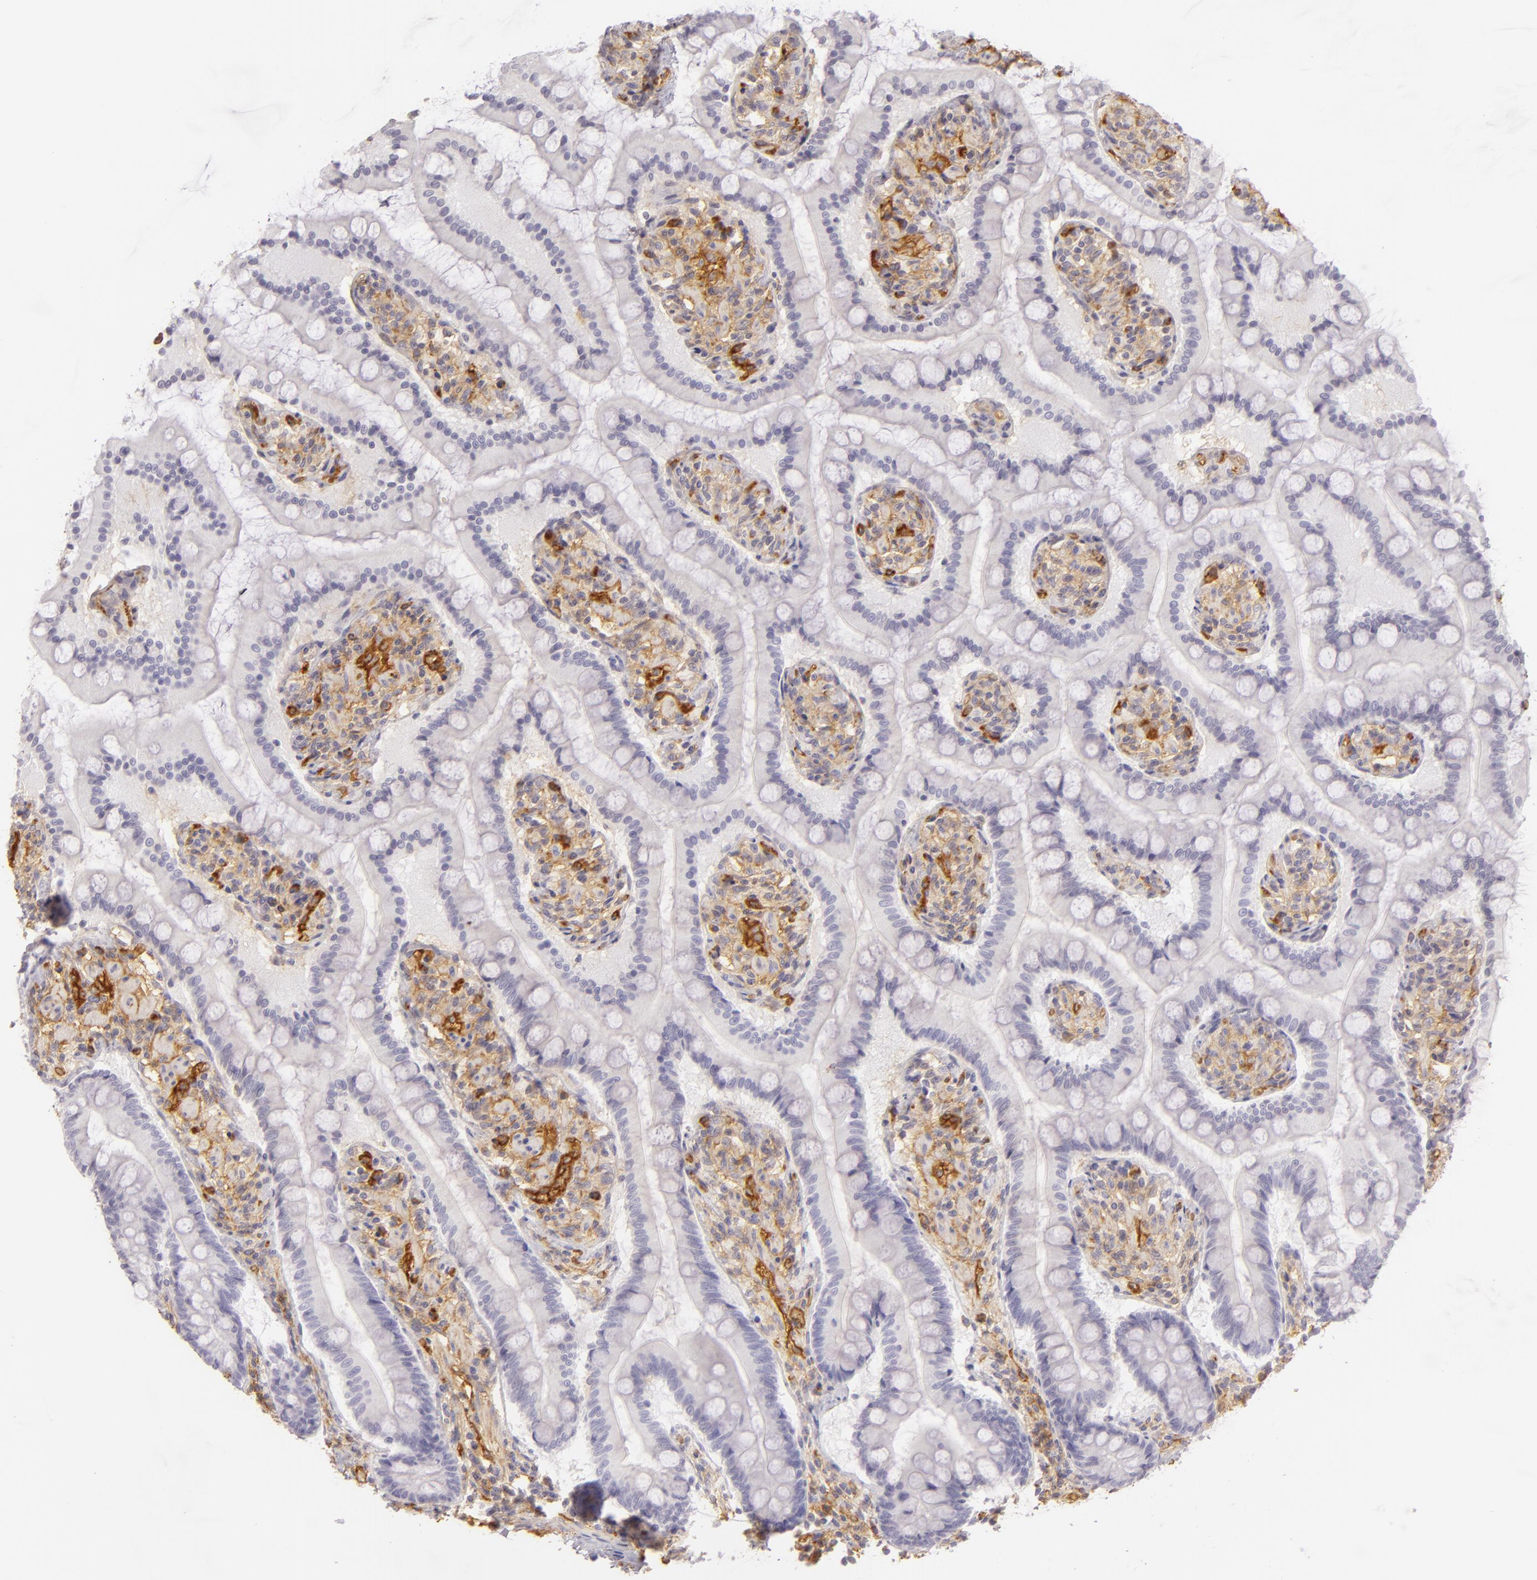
{"staining": {"intensity": "negative", "quantity": "none", "location": "none"}, "tissue": "small intestine", "cell_type": "Glandular cells", "image_type": "normal", "snomed": [{"axis": "morphology", "description": "Normal tissue, NOS"}, {"axis": "topography", "description": "Small intestine"}], "caption": "Unremarkable small intestine was stained to show a protein in brown. There is no significant staining in glandular cells. (DAB immunohistochemistry with hematoxylin counter stain).", "gene": "CD59", "patient": {"sex": "male", "age": 41}}